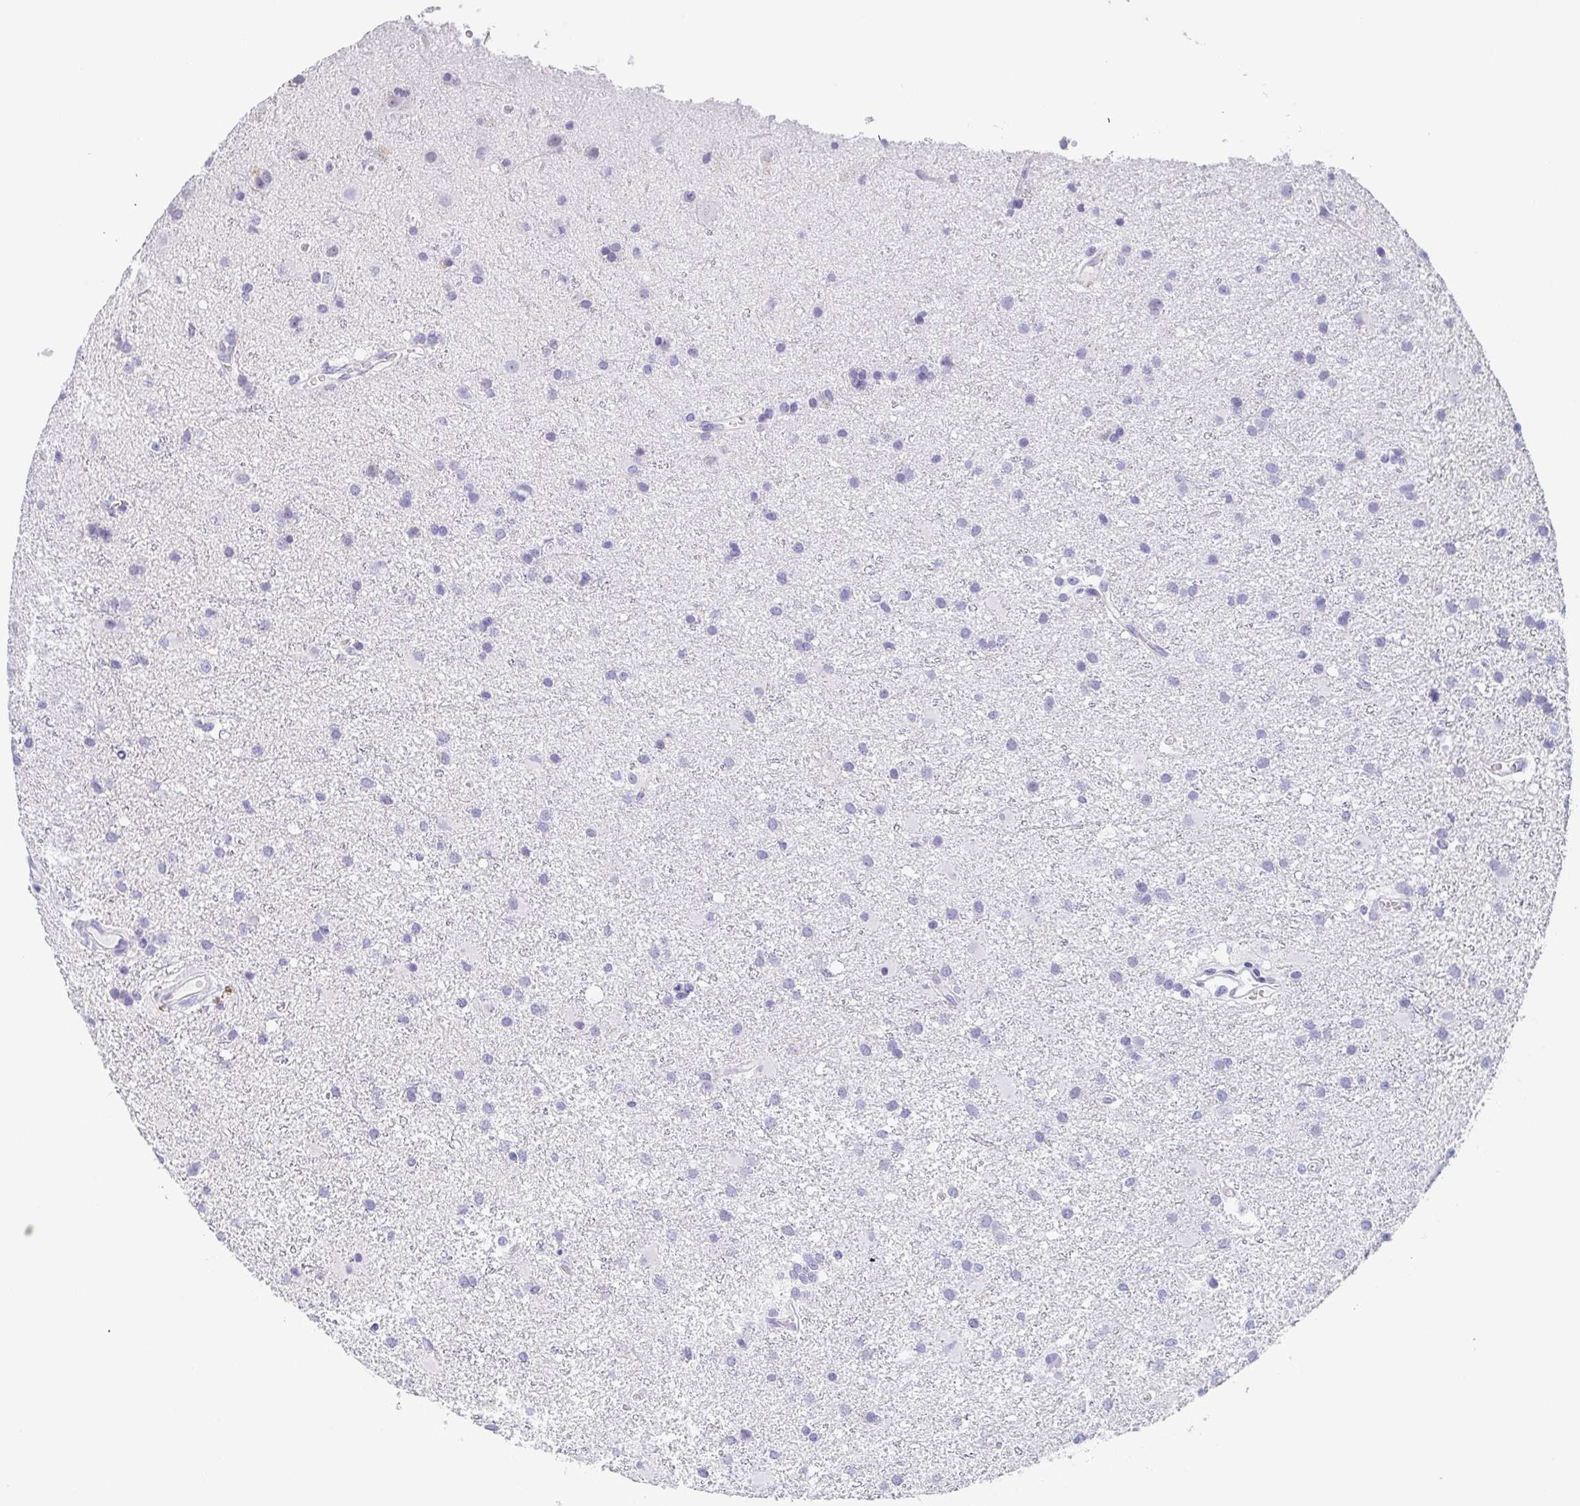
{"staining": {"intensity": "negative", "quantity": "none", "location": "none"}, "tissue": "glioma", "cell_type": "Tumor cells", "image_type": "cancer", "snomed": [{"axis": "morphology", "description": "Glioma, malignant, High grade"}, {"axis": "topography", "description": "Brain"}], "caption": "This micrograph is of glioma stained with immunohistochemistry (IHC) to label a protein in brown with the nuclei are counter-stained blue. There is no staining in tumor cells.", "gene": "REG4", "patient": {"sex": "male", "age": 55}}